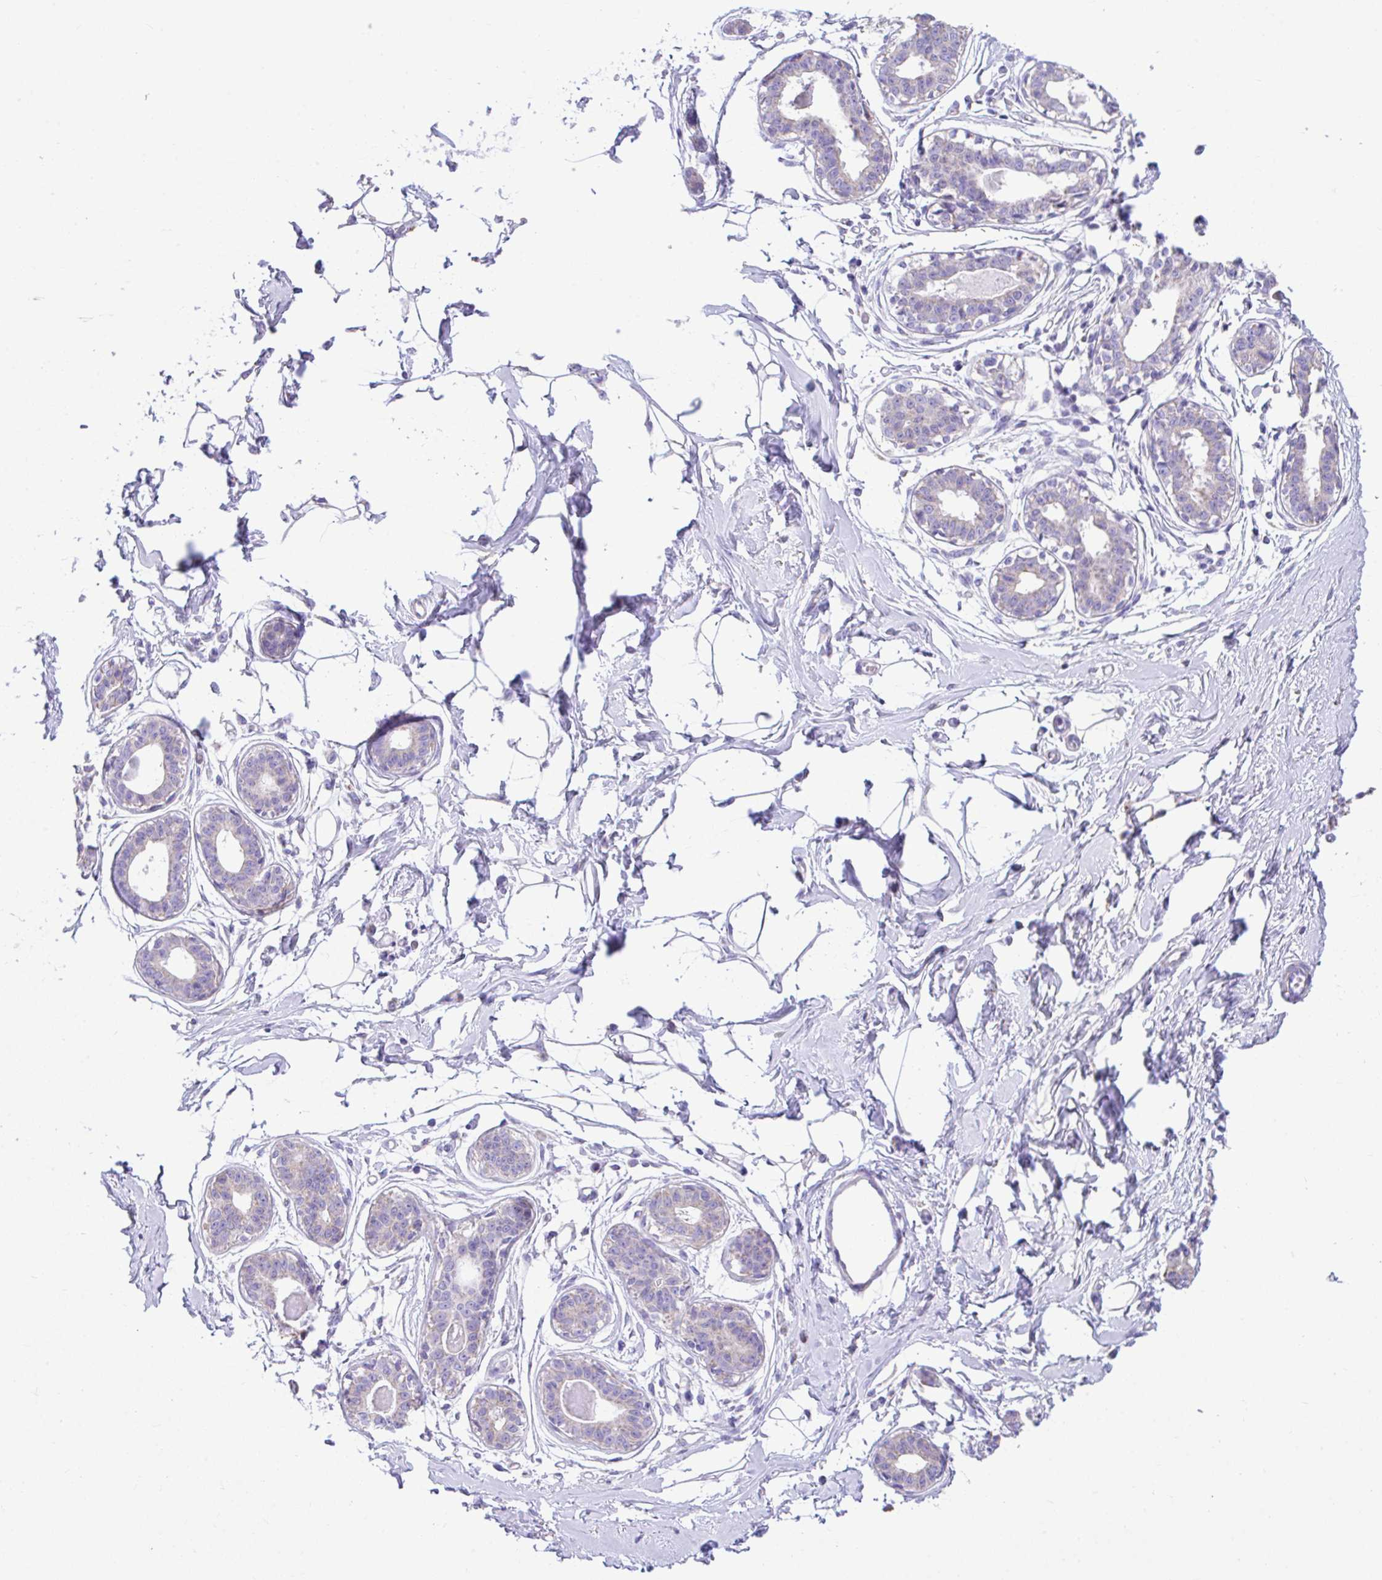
{"staining": {"intensity": "negative", "quantity": "none", "location": "none"}, "tissue": "breast", "cell_type": "Adipocytes", "image_type": "normal", "snomed": [{"axis": "morphology", "description": "Normal tissue, NOS"}, {"axis": "topography", "description": "Breast"}], "caption": "The immunohistochemistry (IHC) image has no significant staining in adipocytes of breast. The staining was performed using DAB (3,3'-diaminobenzidine) to visualize the protein expression in brown, while the nuclei were stained in blue with hematoxylin (Magnification: 20x).", "gene": "NLRP8", "patient": {"sex": "female", "age": 45}}